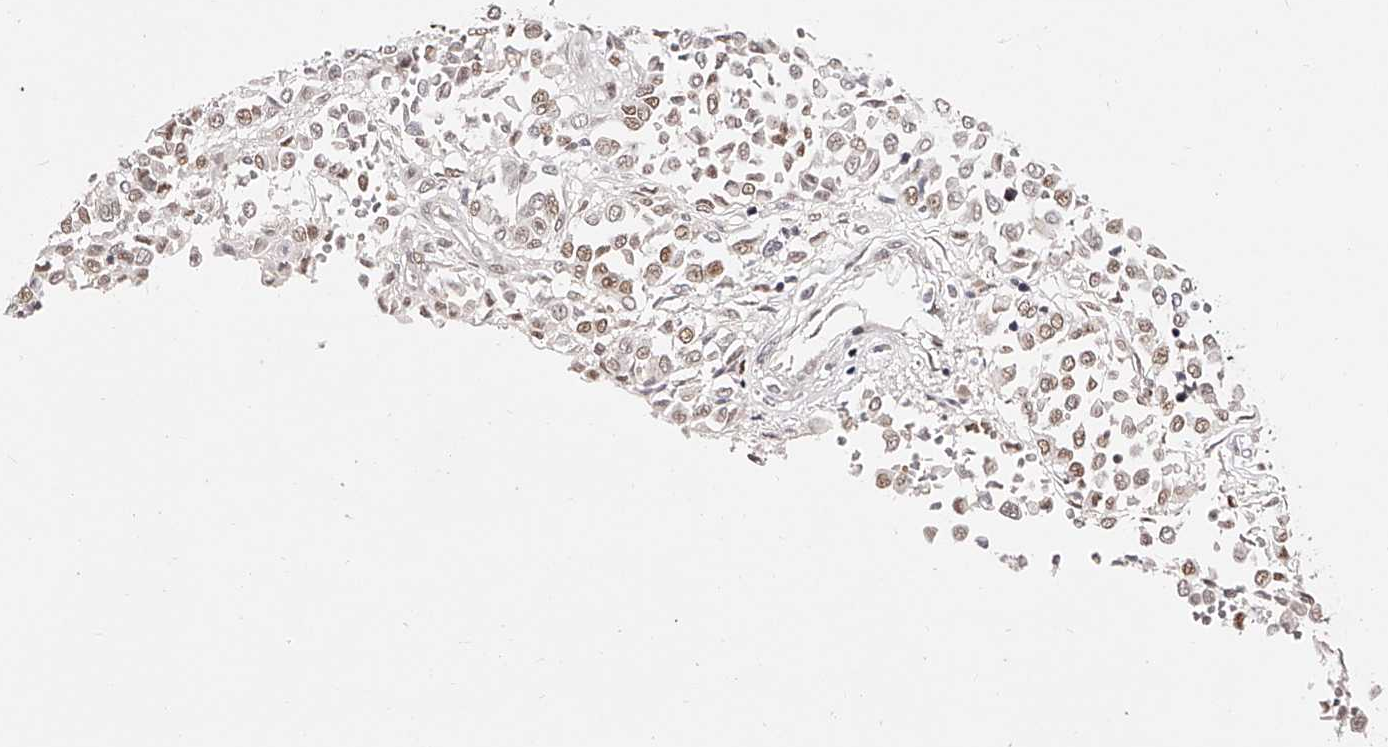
{"staining": {"intensity": "moderate", "quantity": "25%-75%", "location": "nuclear"}, "tissue": "melanoma", "cell_type": "Tumor cells", "image_type": "cancer", "snomed": [{"axis": "morphology", "description": "Malignant melanoma, Metastatic site"}, {"axis": "topography", "description": "Pancreas"}], "caption": "Protein staining demonstrates moderate nuclear expression in approximately 25%-75% of tumor cells in malignant melanoma (metastatic site).", "gene": "USF3", "patient": {"sex": "female", "age": 30}}